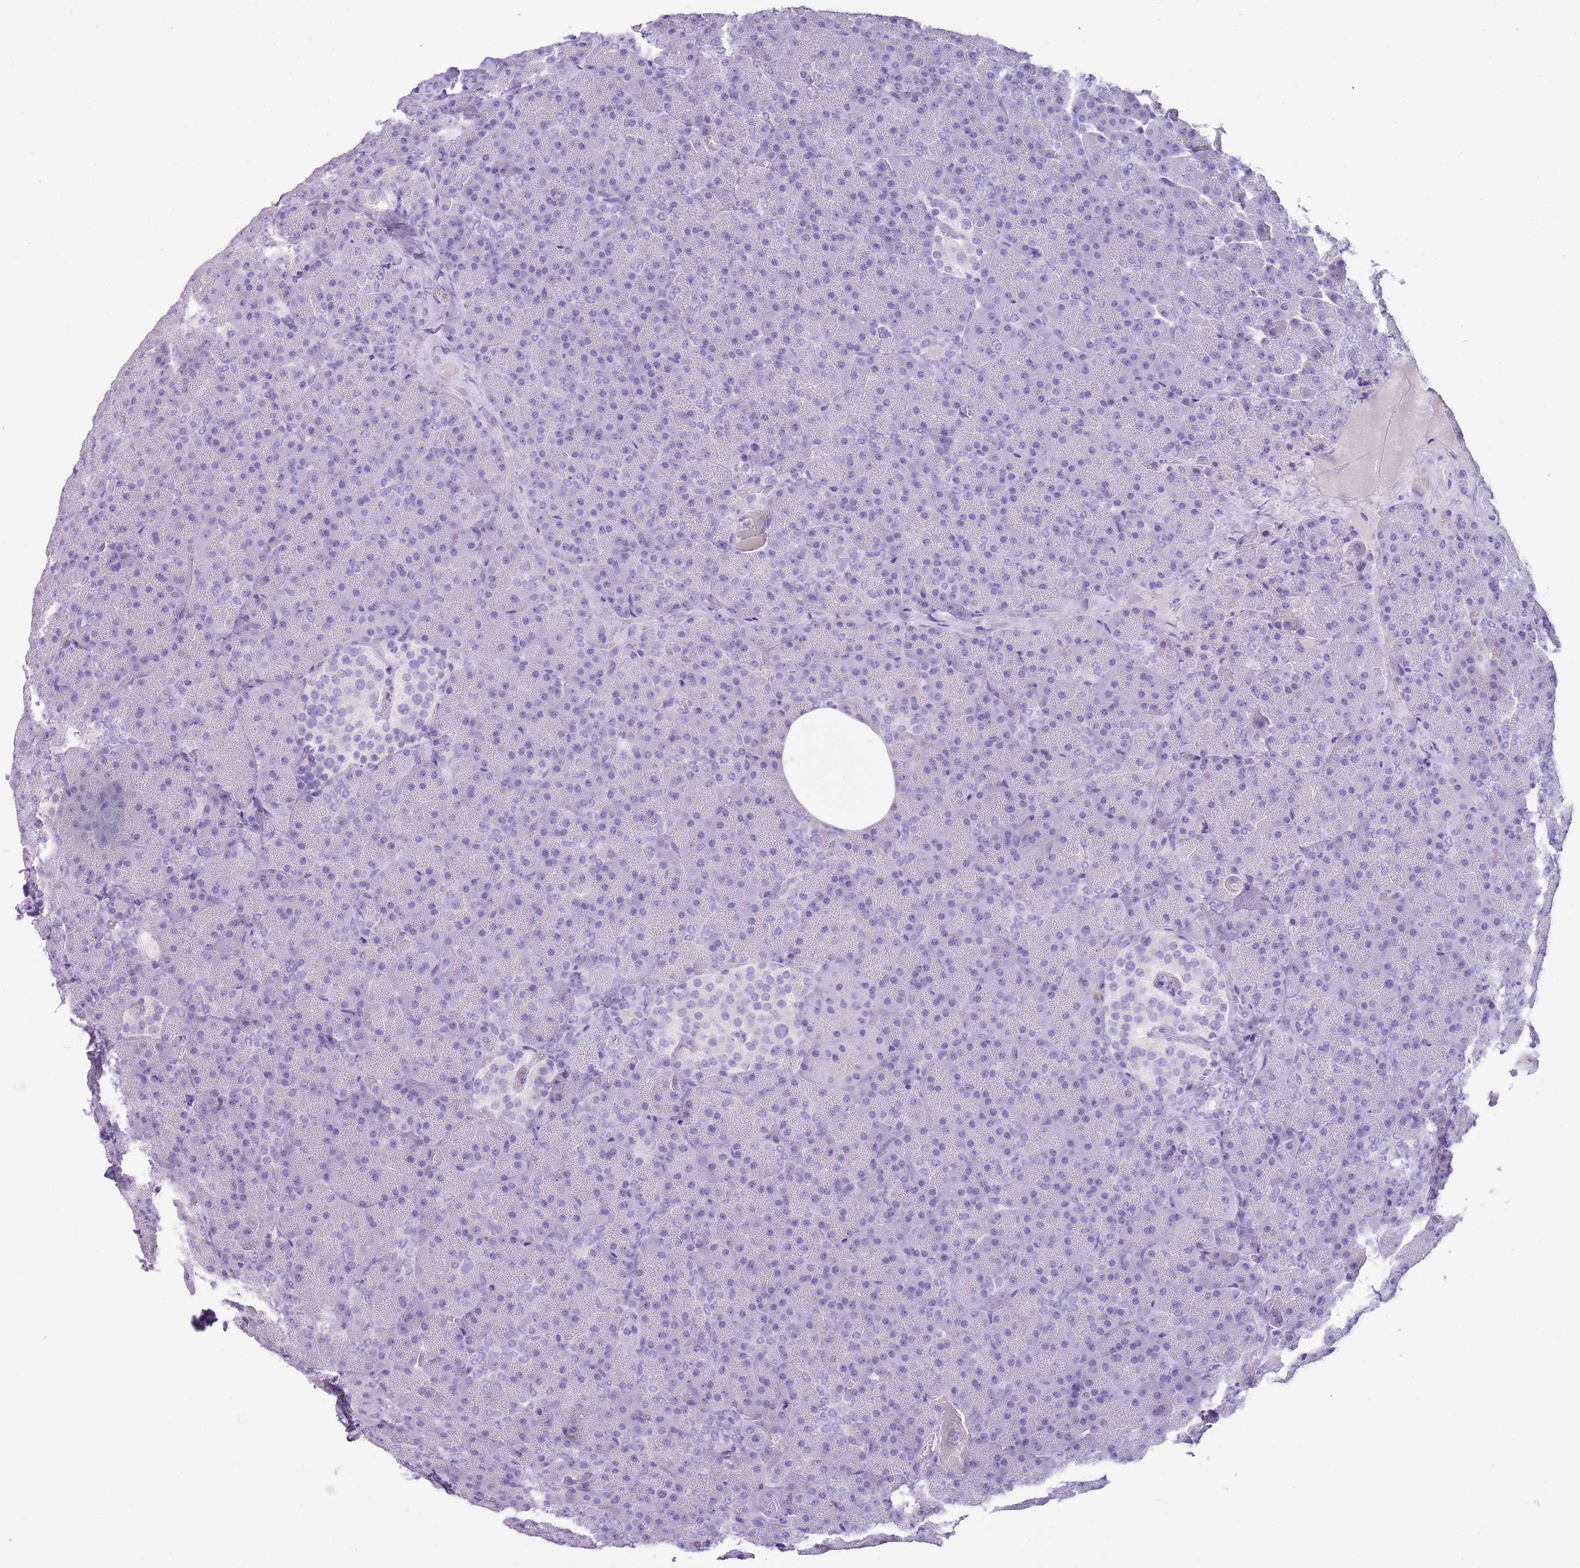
{"staining": {"intensity": "negative", "quantity": "none", "location": "none"}, "tissue": "pancreas", "cell_type": "Exocrine glandular cells", "image_type": "normal", "snomed": [{"axis": "morphology", "description": "Normal tissue, NOS"}, {"axis": "morphology", "description": "Carcinoid, malignant, NOS"}, {"axis": "topography", "description": "Pancreas"}], "caption": "The micrograph exhibits no staining of exocrine glandular cells in normal pancreas.", "gene": "ENSG00000271254", "patient": {"sex": "female", "age": 35}}